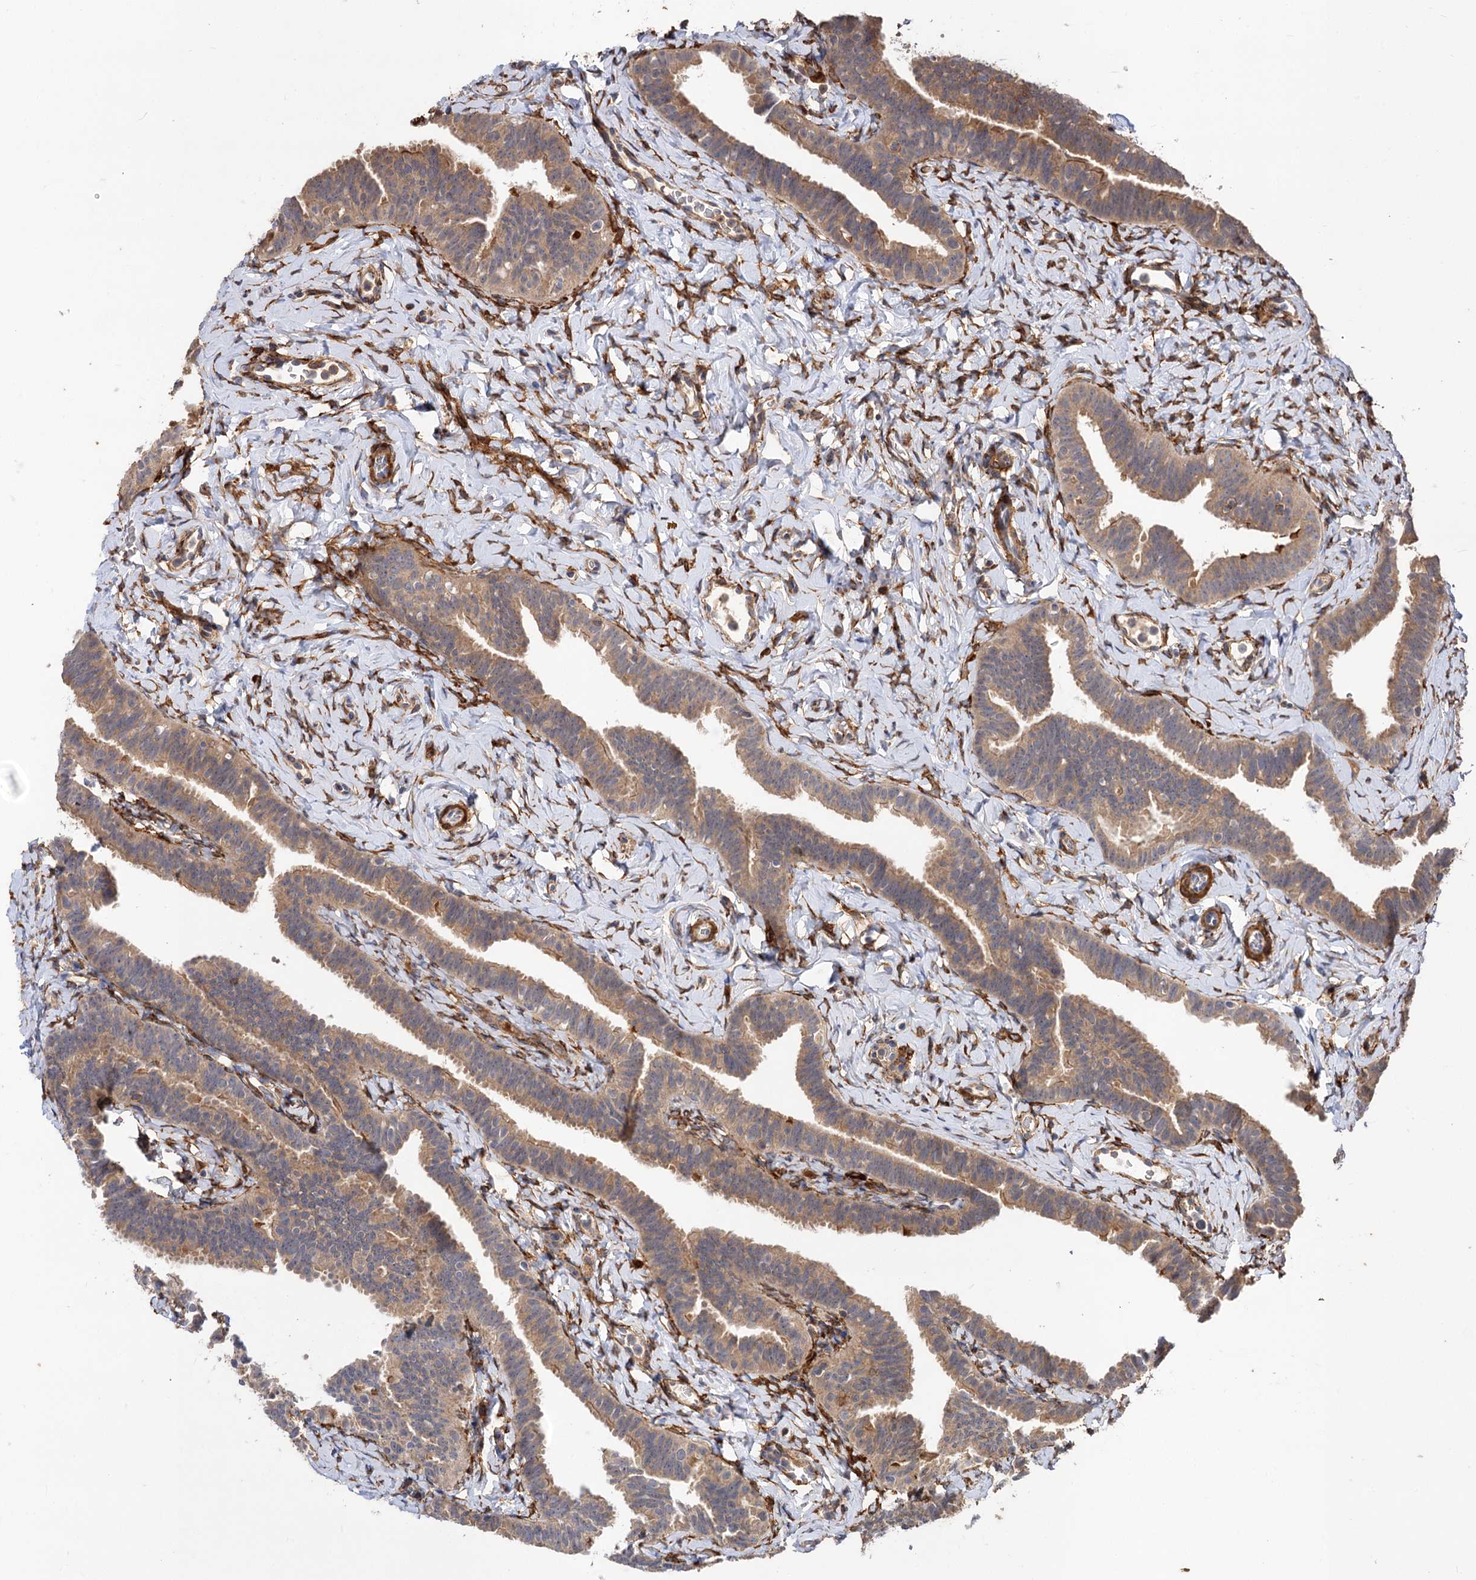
{"staining": {"intensity": "moderate", "quantity": ">75%", "location": "cytoplasmic/membranous"}, "tissue": "fallopian tube", "cell_type": "Glandular cells", "image_type": "normal", "snomed": [{"axis": "morphology", "description": "Normal tissue, NOS"}, {"axis": "topography", "description": "Fallopian tube"}], "caption": "Immunohistochemical staining of benign fallopian tube displays moderate cytoplasmic/membranous protein expression in approximately >75% of glandular cells.", "gene": "FBXW8", "patient": {"sex": "female", "age": 65}}